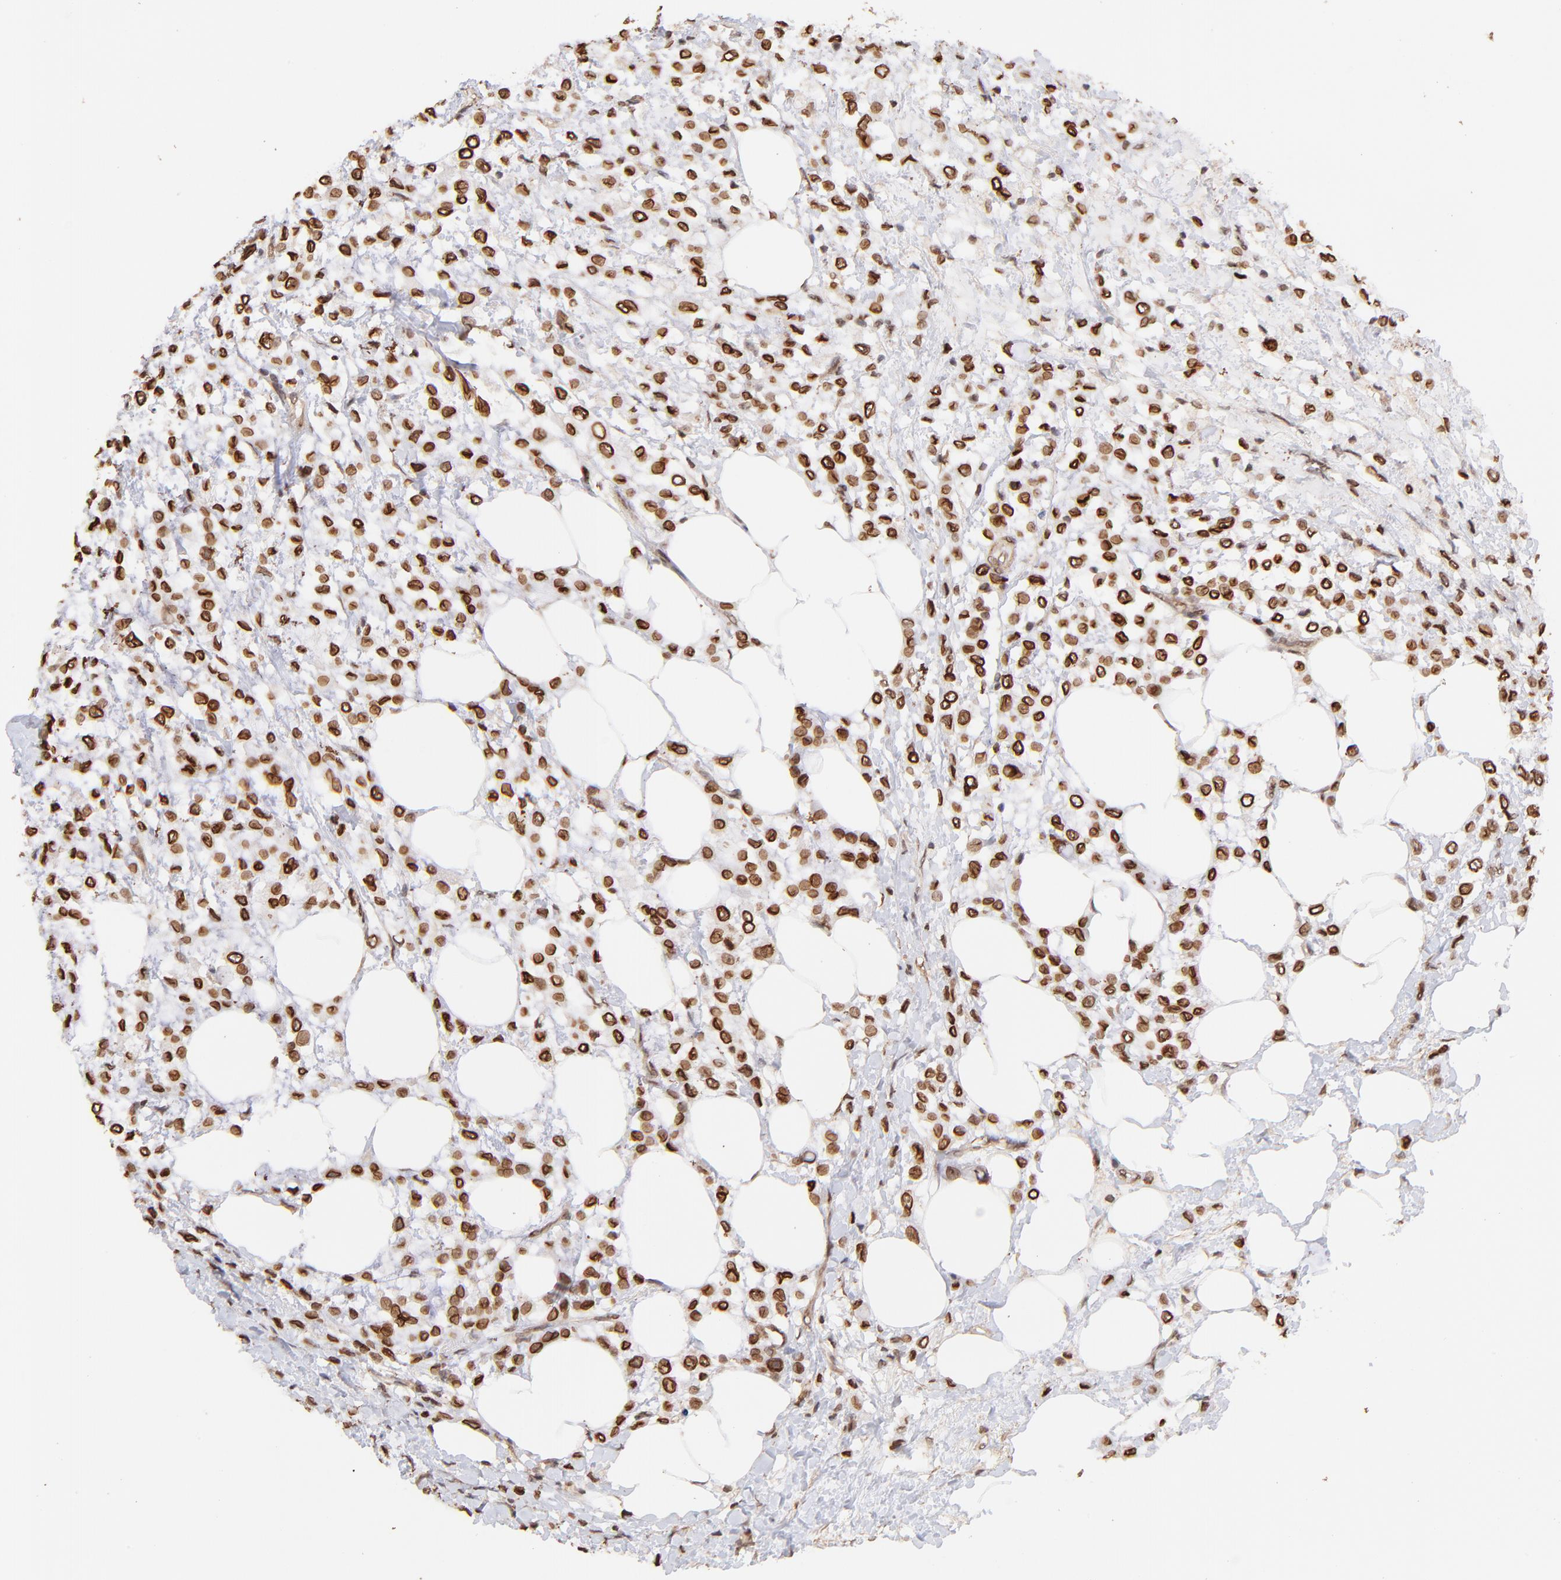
{"staining": {"intensity": "moderate", "quantity": ">75%", "location": "cytoplasmic/membranous,nuclear"}, "tissue": "breast cancer", "cell_type": "Tumor cells", "image_type": "cancer", "snomed": [{"axis": "morphology", "description": "Lobular carcinoma"}, {"axis": "topography", "description": "Breast"}], "caption": "IHC of human lobular carcinoma (breast) exhibits medium levels of moderate cytoplasmic/membranous and nuclear staining in approximately >75% of tumor cells. (Brightfield microscopy of DAB IHC at high magnification).", "gene": "ZFP92", "patient": {"sex": "female", "age": 85}}